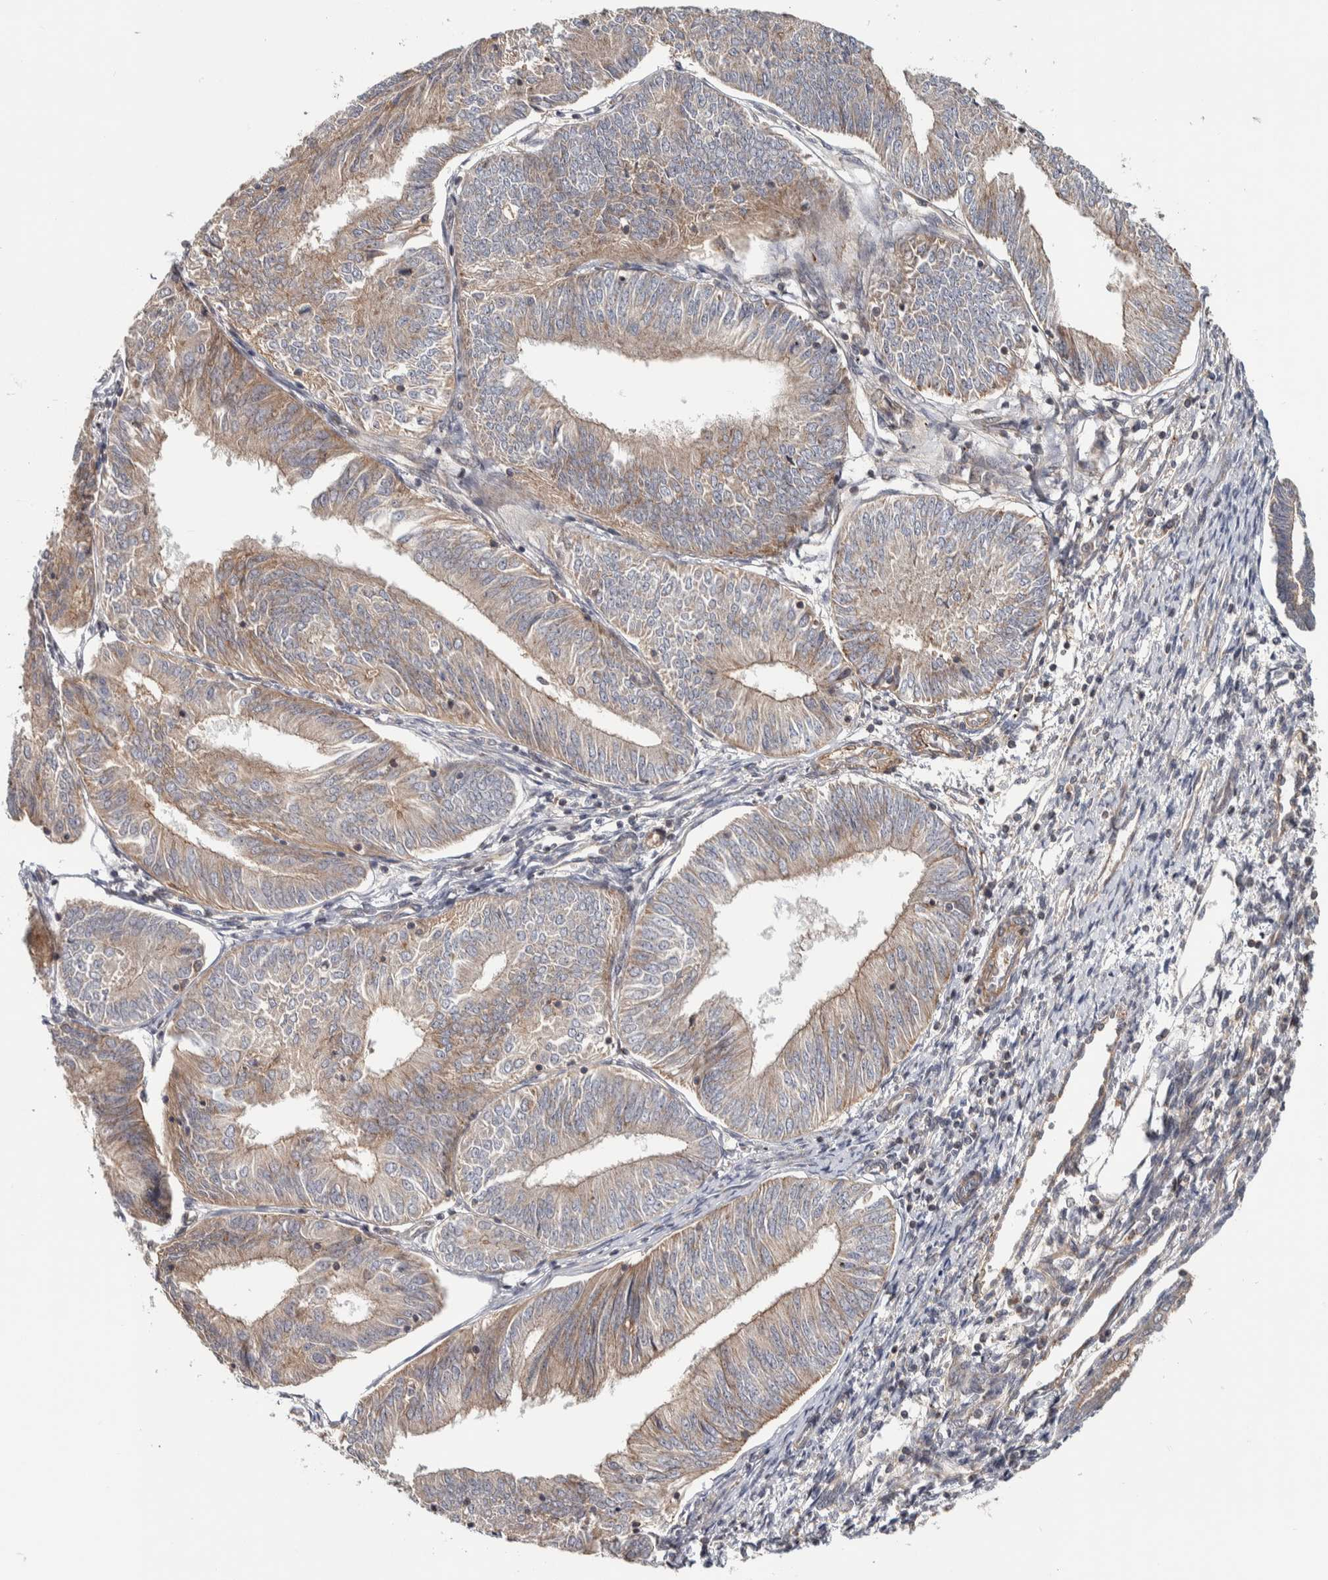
{"staining": {"intensity": "weak", "quantity": ">75%", "location": "cytoplasmic/membranous"}, "tissue": "endometrial cancer", "cell_type": "Tumor cells", "image_type": "cancer", "snomed": [{"axis": "morphology", "description": "Adenocarcinoma, NOS"}, {"axis": "topography", "description": "Endometrium"}], "caption": "A low amount of weak cytoplasmic/membranous expression is present in about >75% of tumor cells in endometrial cancer tissue.", "gene": "CHMP4C", "patient": {"sex": "female", "age": 58}}